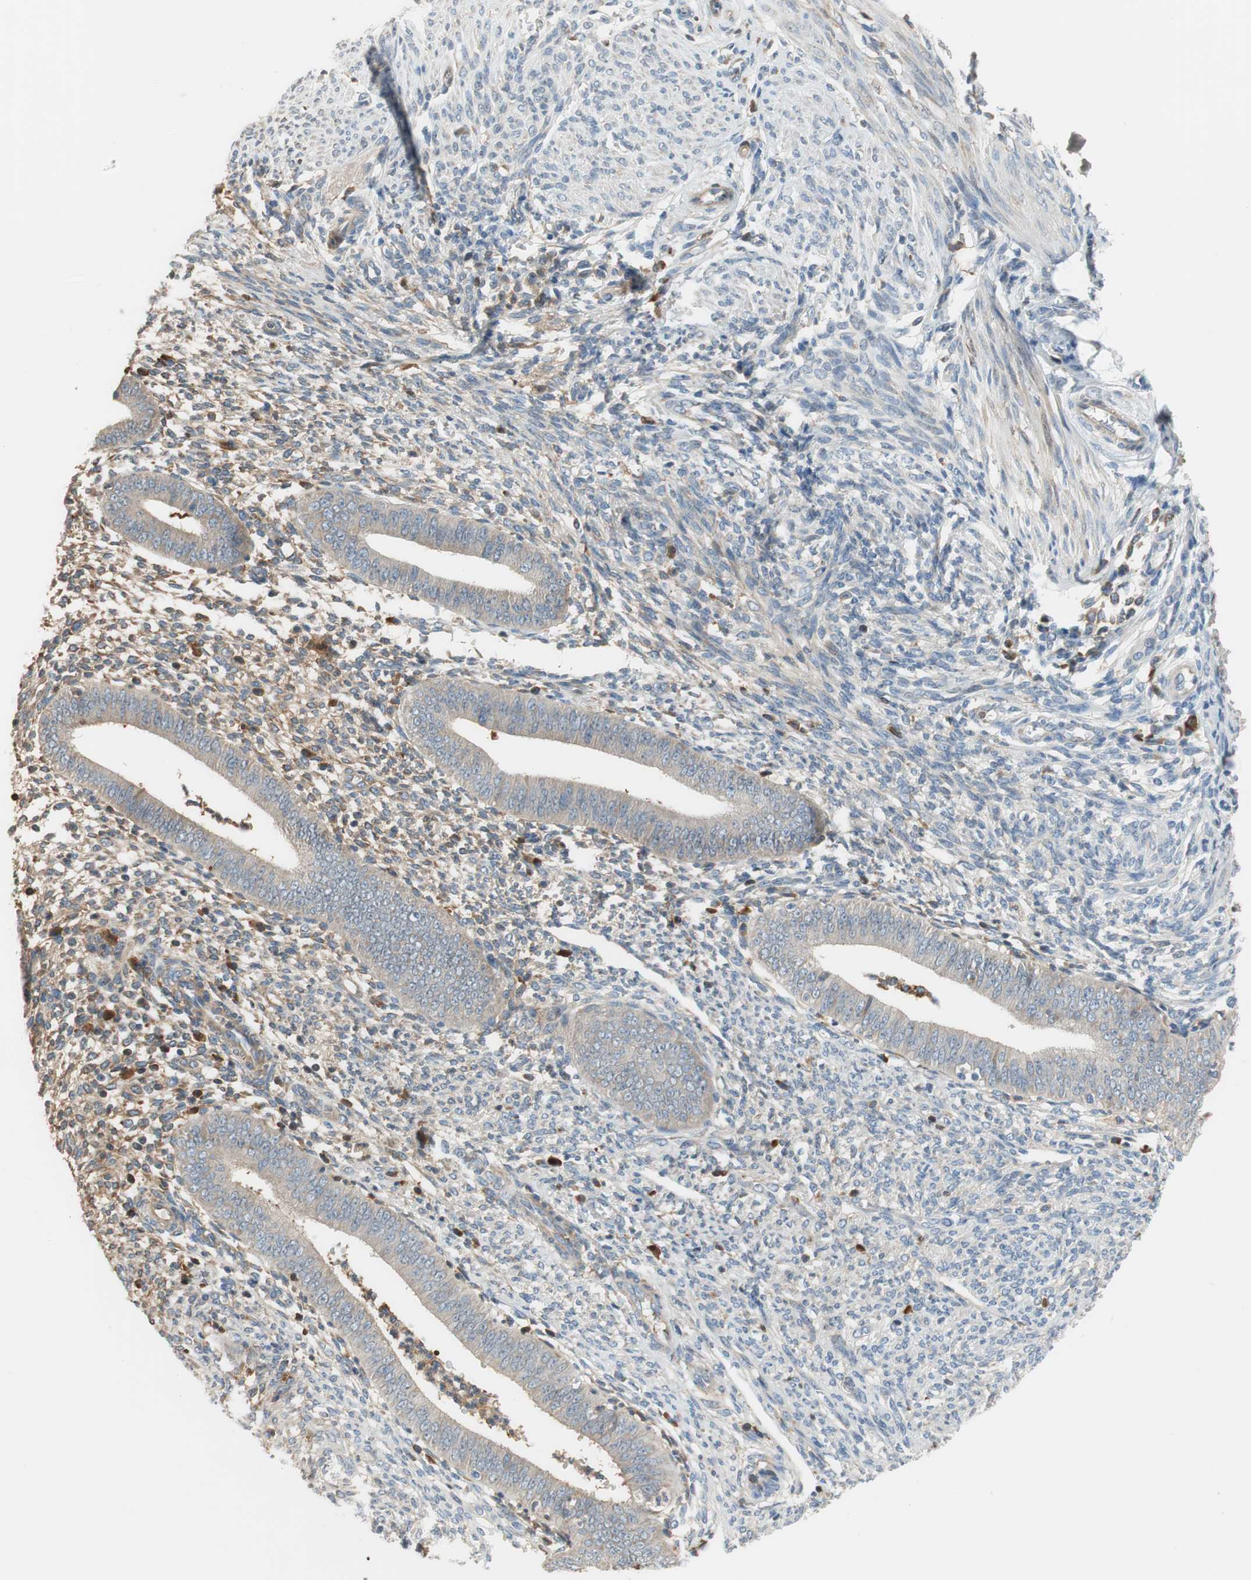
{"staining": {"intensity": "negative", "quantity": "none", "location": "none"}, "tissue": "endometrium", "cell_type": "Cells in endometrial stroma", "image_type": "normal", "snomed": [{"axis": "morphology", "description": "Normal tissue, NOS"}, {"axis": "topography", "description": "Endometrium"}], "caption": "Endometrium was stained to show a protein in brown. There is no significant expression in cells in endometrial stroma. Brightfield microscopy of immunohistochemistry (IHC) stained with DAB (3,3'-diaminobenzidine) (brown) and hematoxylin (blue), captured at high magnification.", "gene": "C4A", "patient": {"sex": "female", "age": 35}}